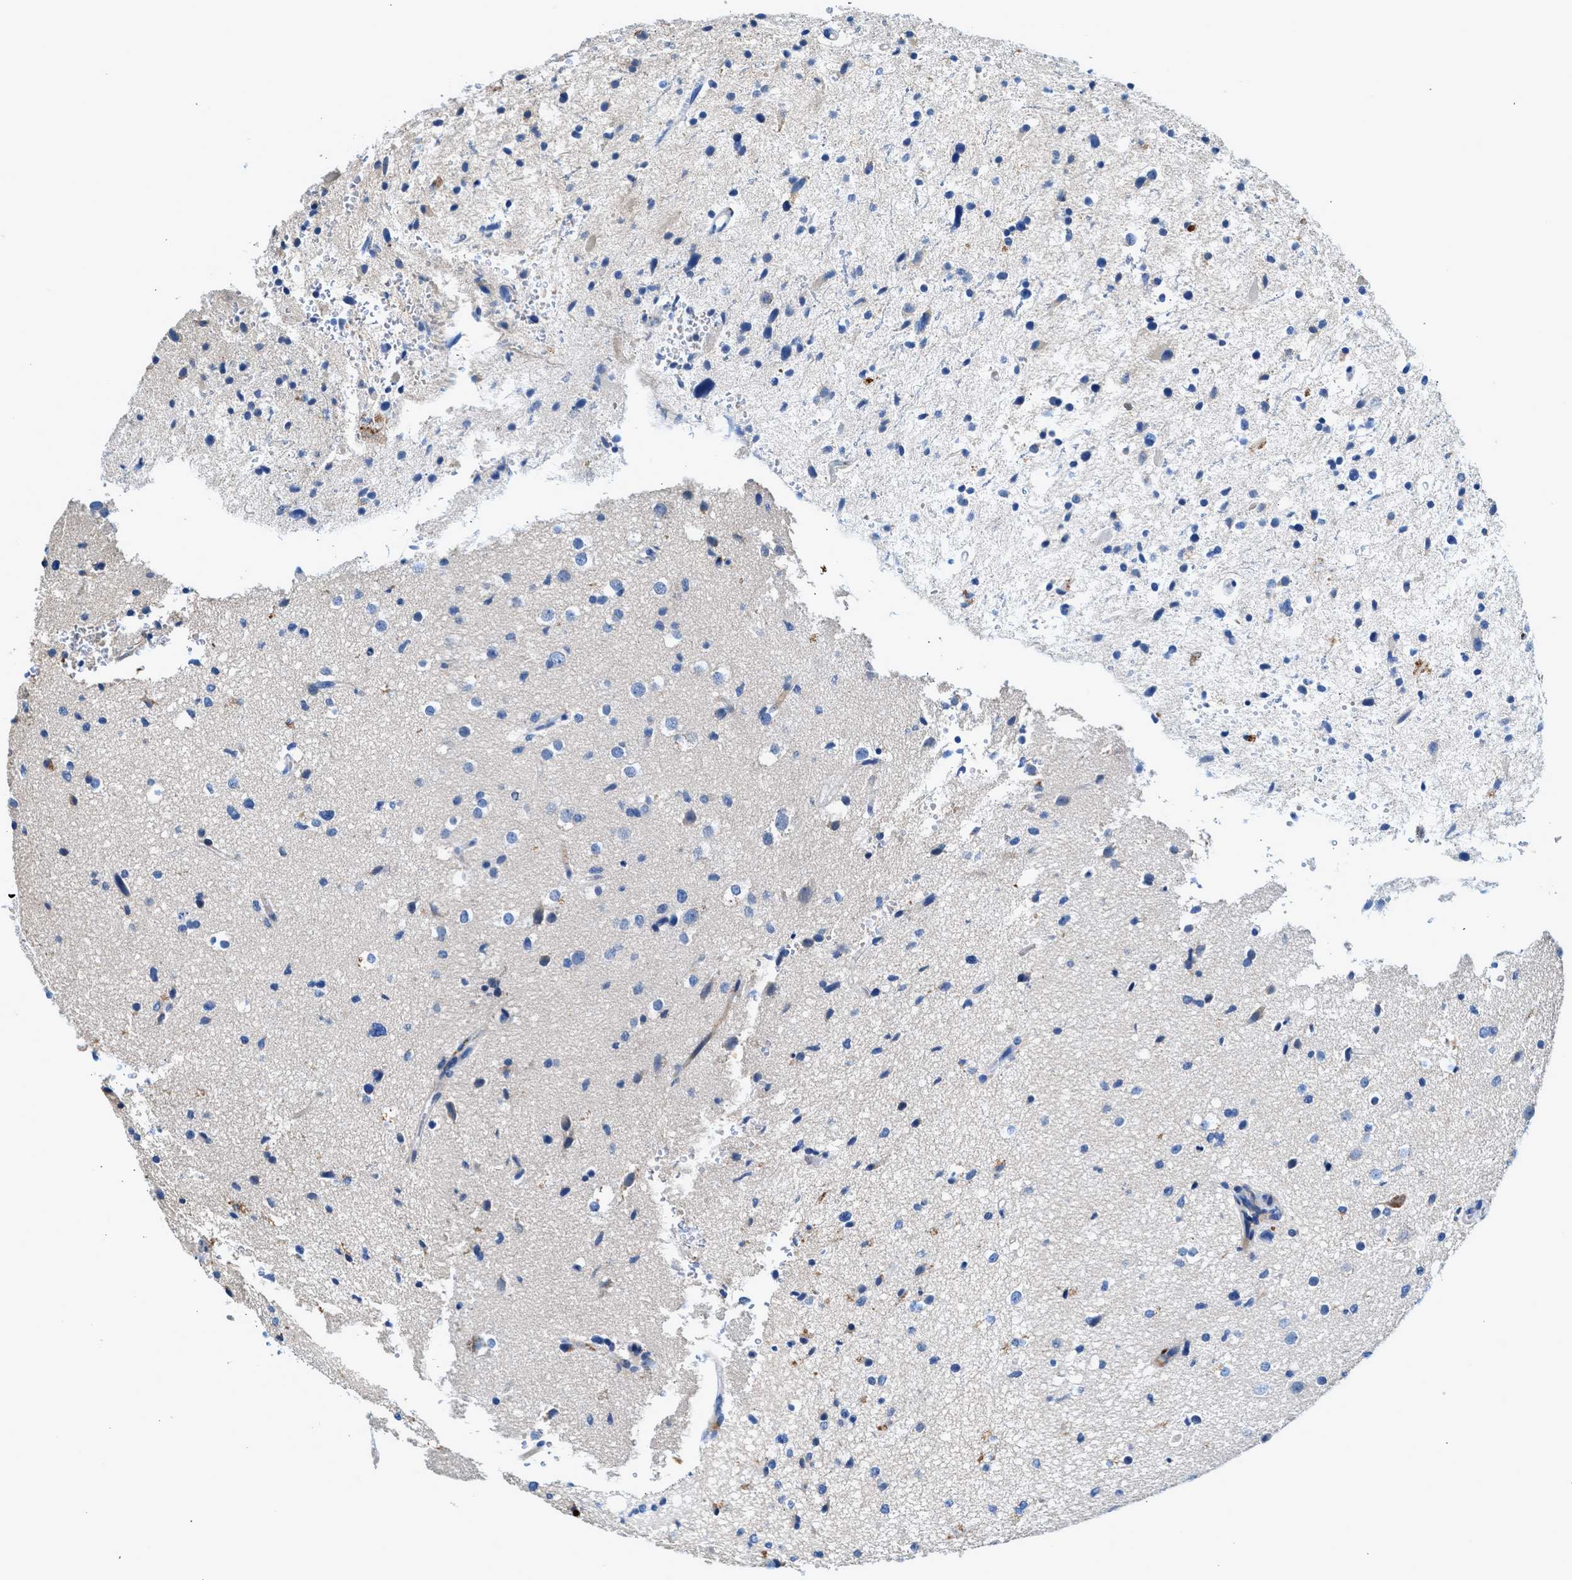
{"staining": {"intensity": "negative", "quantity": "none", "location": "none"}, "tissue": "glioma", "cell_type": "Tumor cells", "image_type": "cancer", "snomed": [{"axis": "morphology", "description": "Glioma, malignant, High grade"}, {"axis": "topography", "description": "Brain"}], "caption": "A high-resolution image shows immunohistochemistry staining of glioma, which exhibits no significant positivity in tumor cells.", "gene": "RWDD2B", "patient": {"sex": "male", "age": 33}}